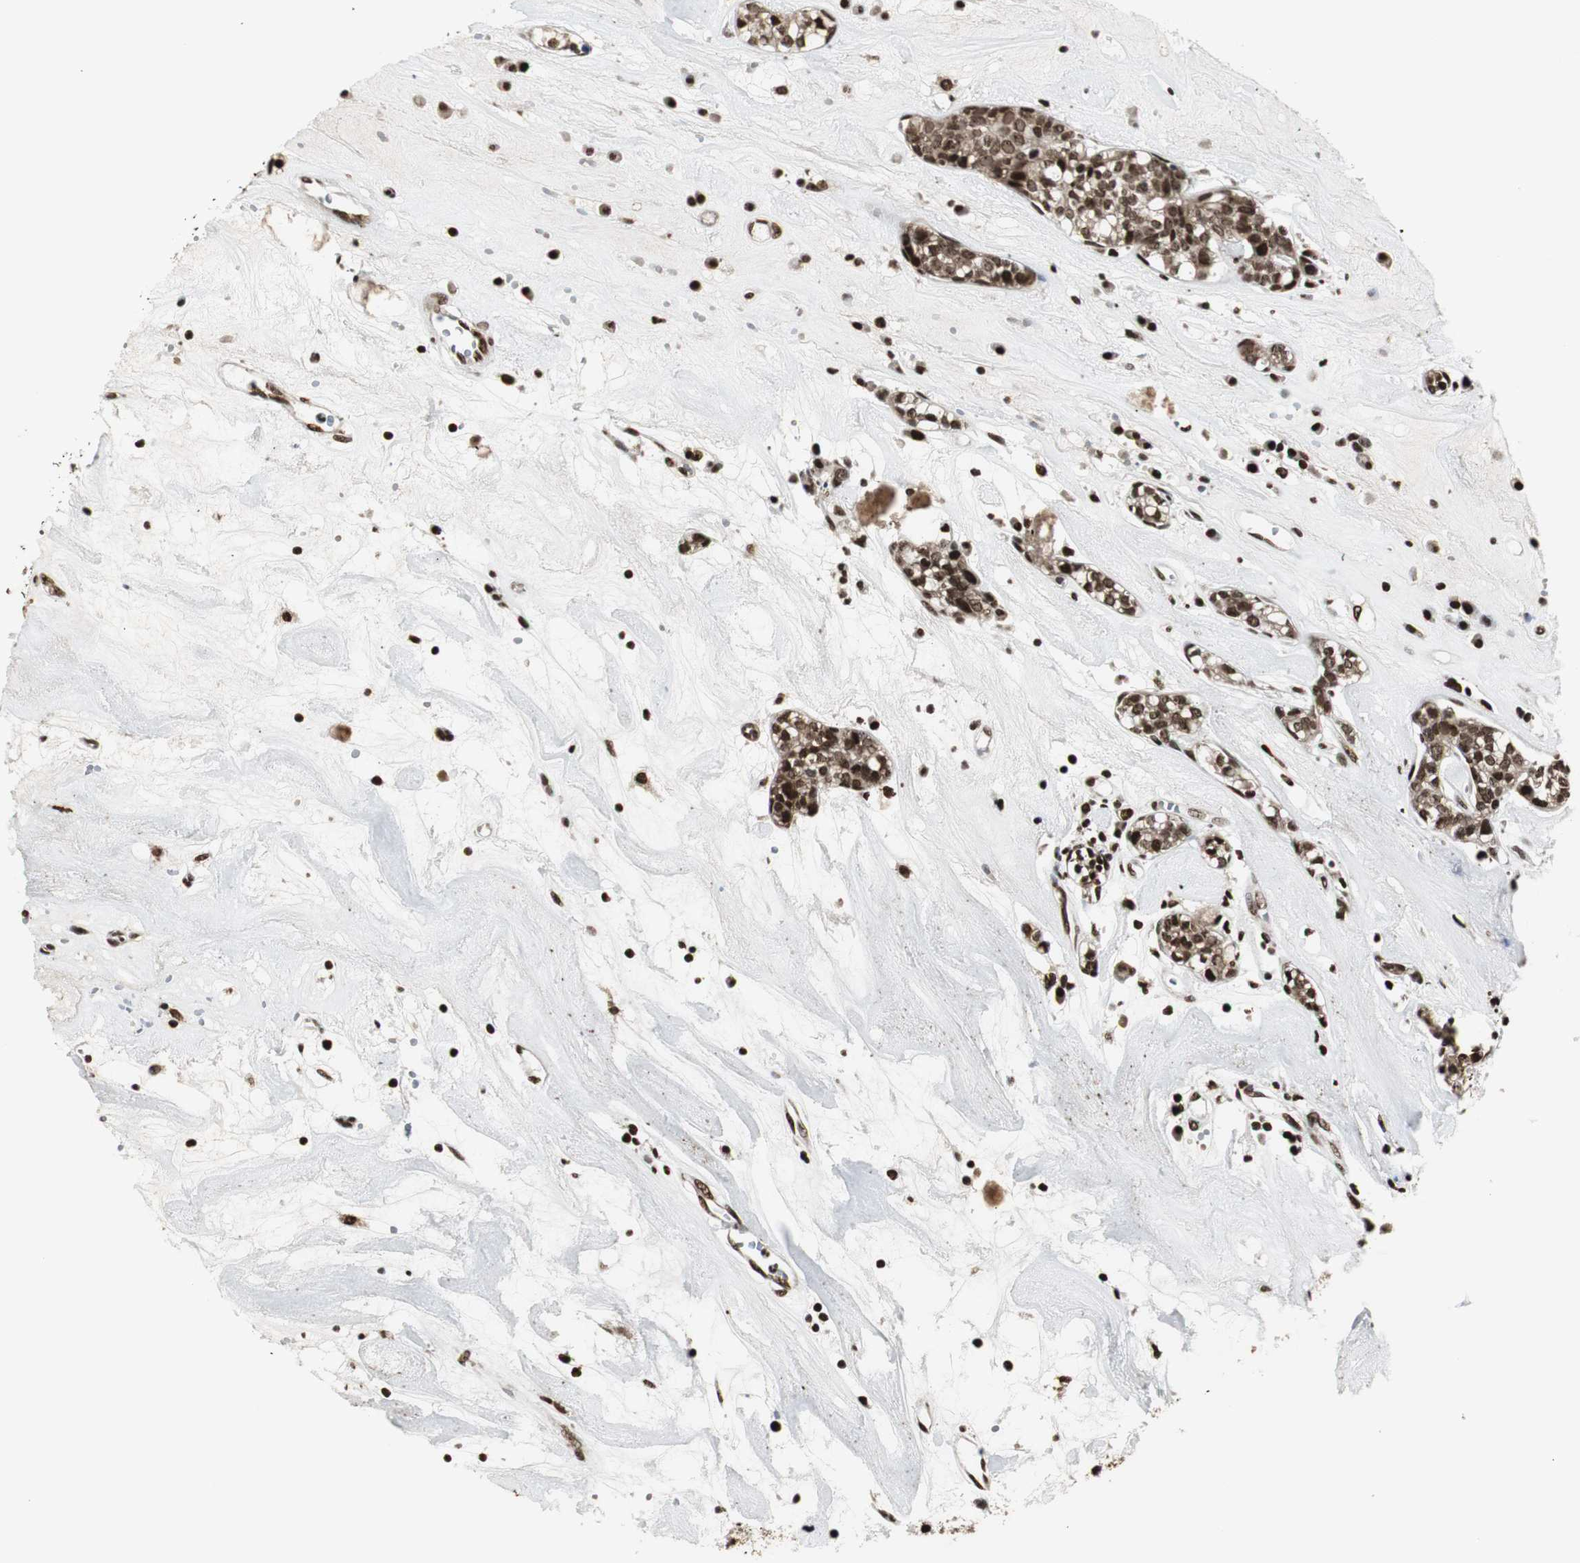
{"staining": {"intensity": "strong", "quantity": ">75%", "location": "cytoplasmic/membranous,nuclear"}, "tissue": "head and neck cancer", "cell_type": "Tumor cells", "image_type": "cancer", "snomed": [{"axis": "morphology", "description": "Adenocarcinoma, NOS"}, {"axis": "topography", "description": "Salivary gland"}, {"axis": "topography", "description": "Head-Neck"}], "caption": "Immunohistochemistry (DAB (3,3'-diaminobenzidine)) staining of head and neck cancer exhibits strong cytoplasmic/membranous and nuclear protein positivity in about >75% of tumor cells.", "gene": "PARN", "patient": {"sex": "female", "age": 65}}